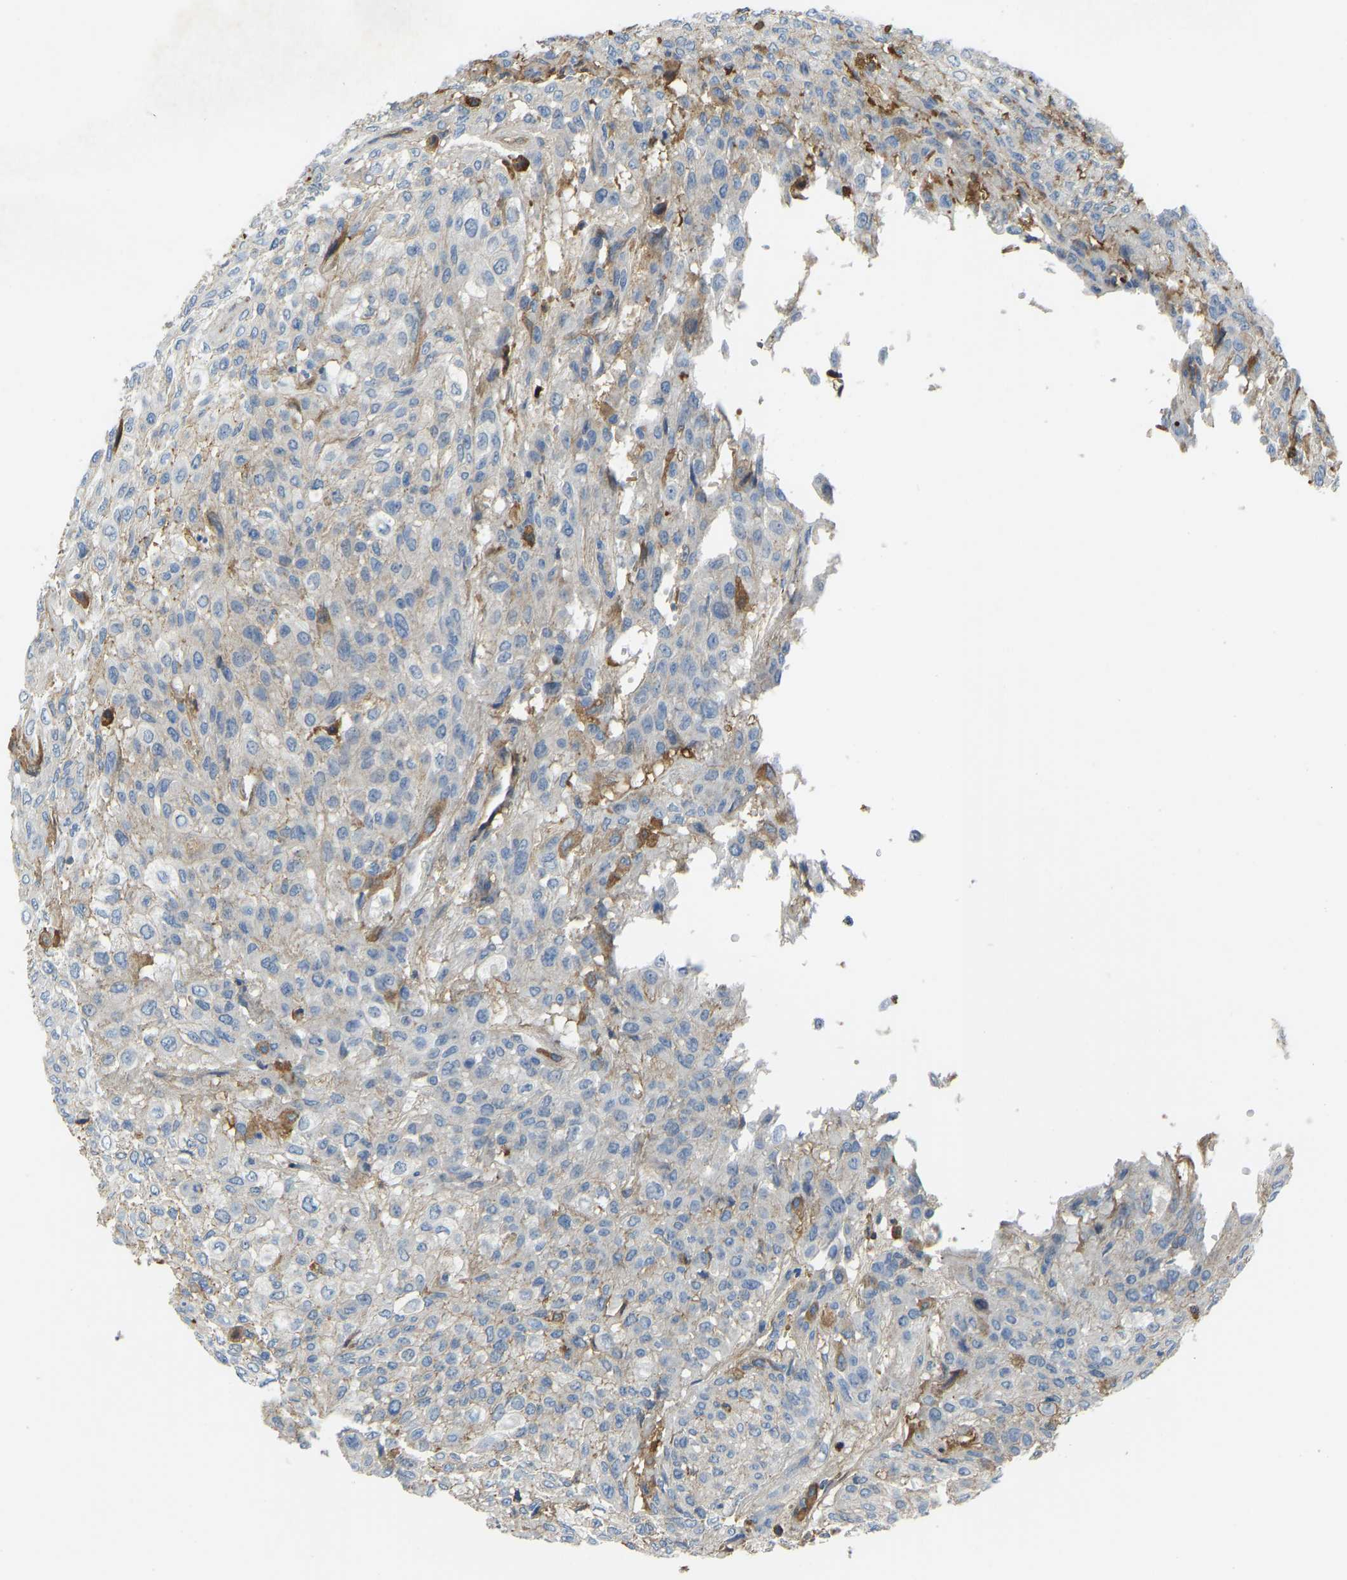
{"staining": {"intensity": "negative", "quantity": "none", "location": "none"}, "tissue": "urothelial cancer", "cell_type": "Tumor cells", "image_type": "cancer", "snomed": [{"axis": "morphology", "description": "Urothelial carcinoma, High grade"}, {"axis": "topography", "description": "Urinary bladder"}], "caption": "DAB (3,3'-diaminobenzidine) immunohistochemical staining of human urothelial cancer demonstrates no significant expression in tumor cells.", "gene": "THBS4", "patient": {"sex": "male", "age": 57}}